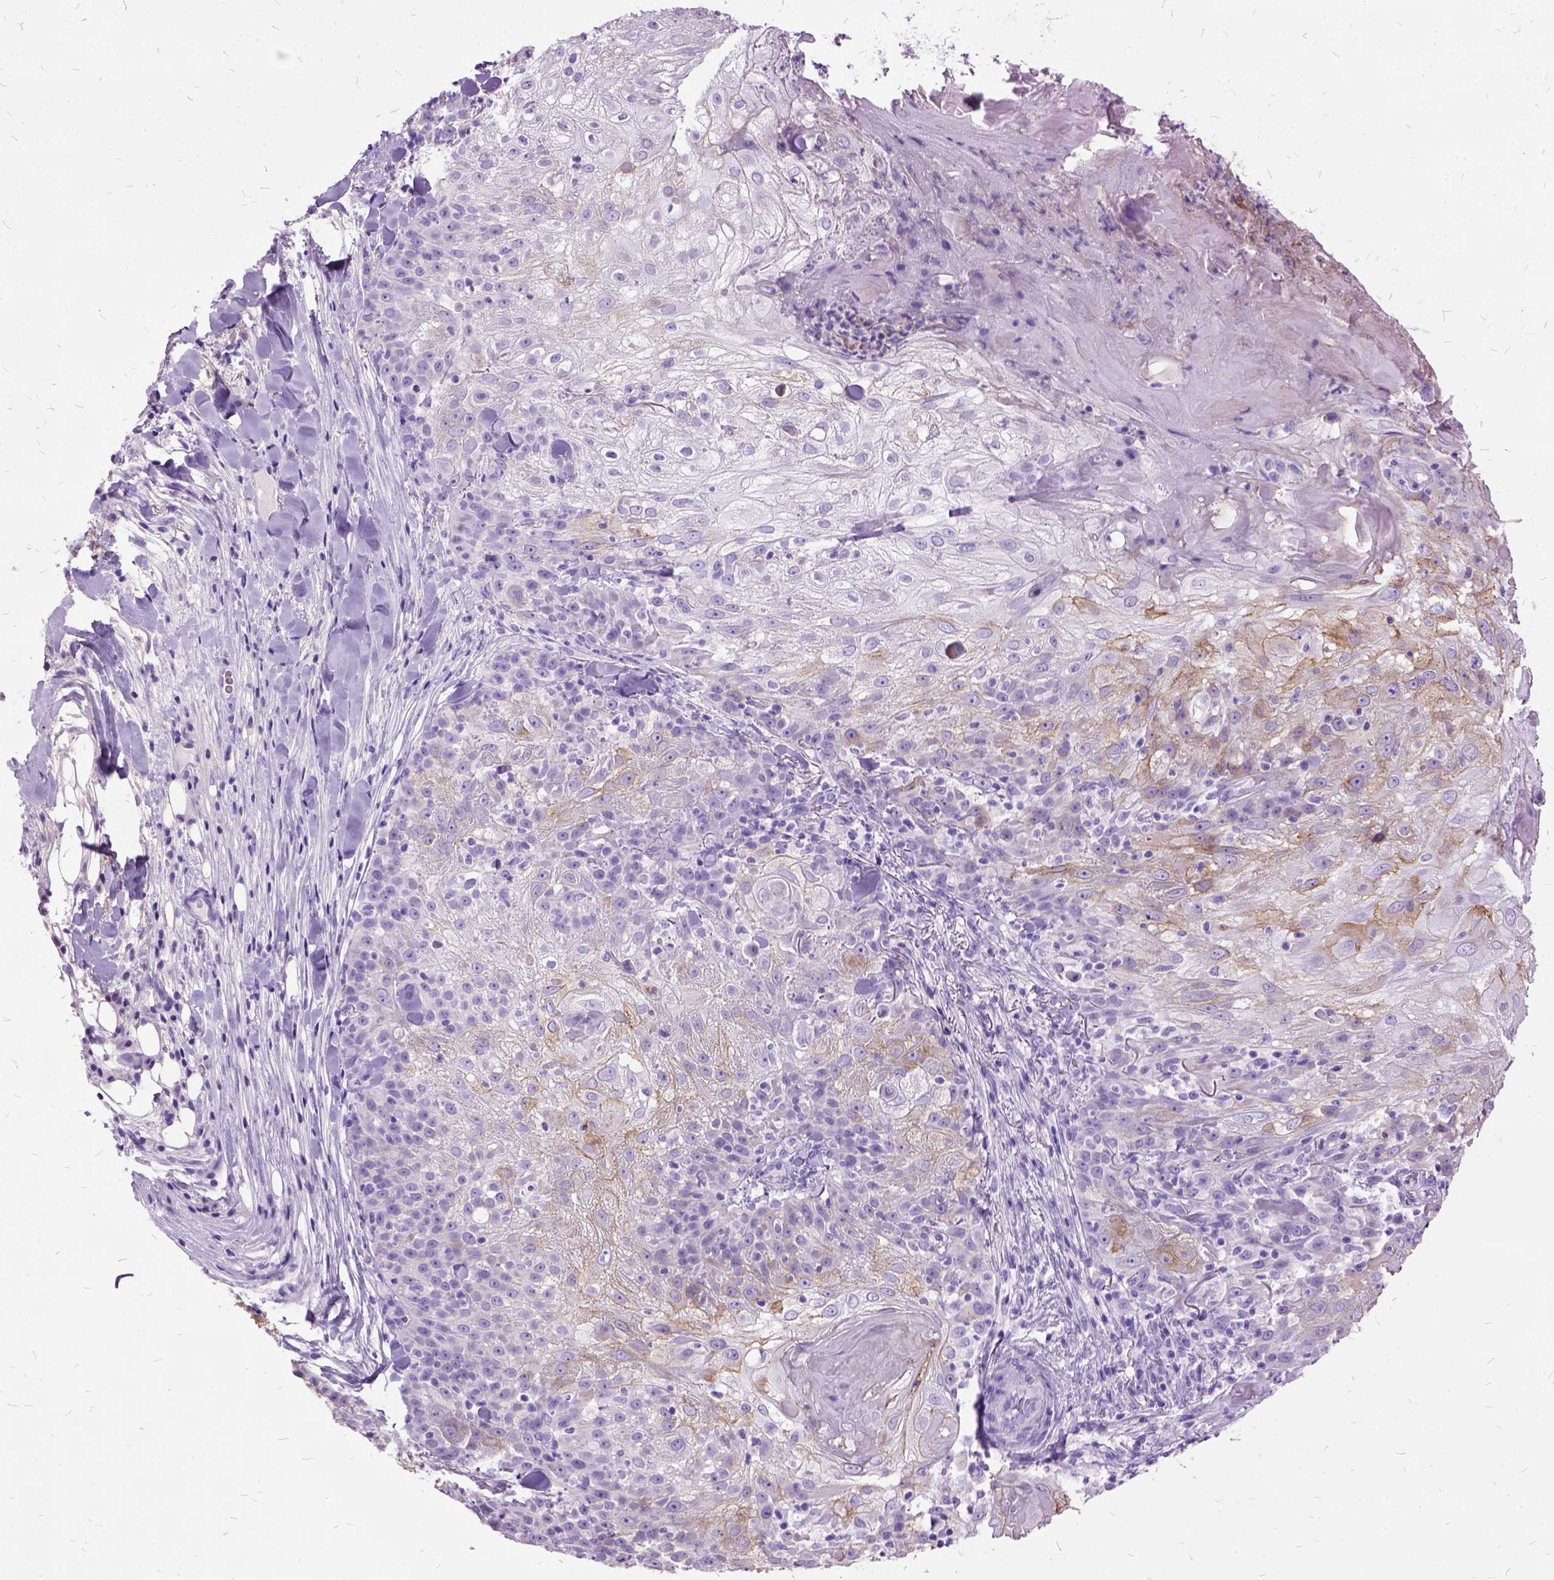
{"staining": {"intensity": "weak", "quantity": "<25%", "location": "cytoplasmic/membranous"}, "tissue": "skin cancer", "cell_type": "Tumor cells", "image_type": "cancer", "snomed": [{"axis": "morphology", "description": "Normal tissue, NOS"}, {"axis": "morphology", "description": "Squamous cell carcinoma, NOS"}, {"axis": "topography", "description": "Skin"}], "caption": "Protein analysis of skin squamous cell carcinoma exhibits no significant expression in tumor cells.", "gene": "MME", "patient": {"sex": "female", "age": 83}}